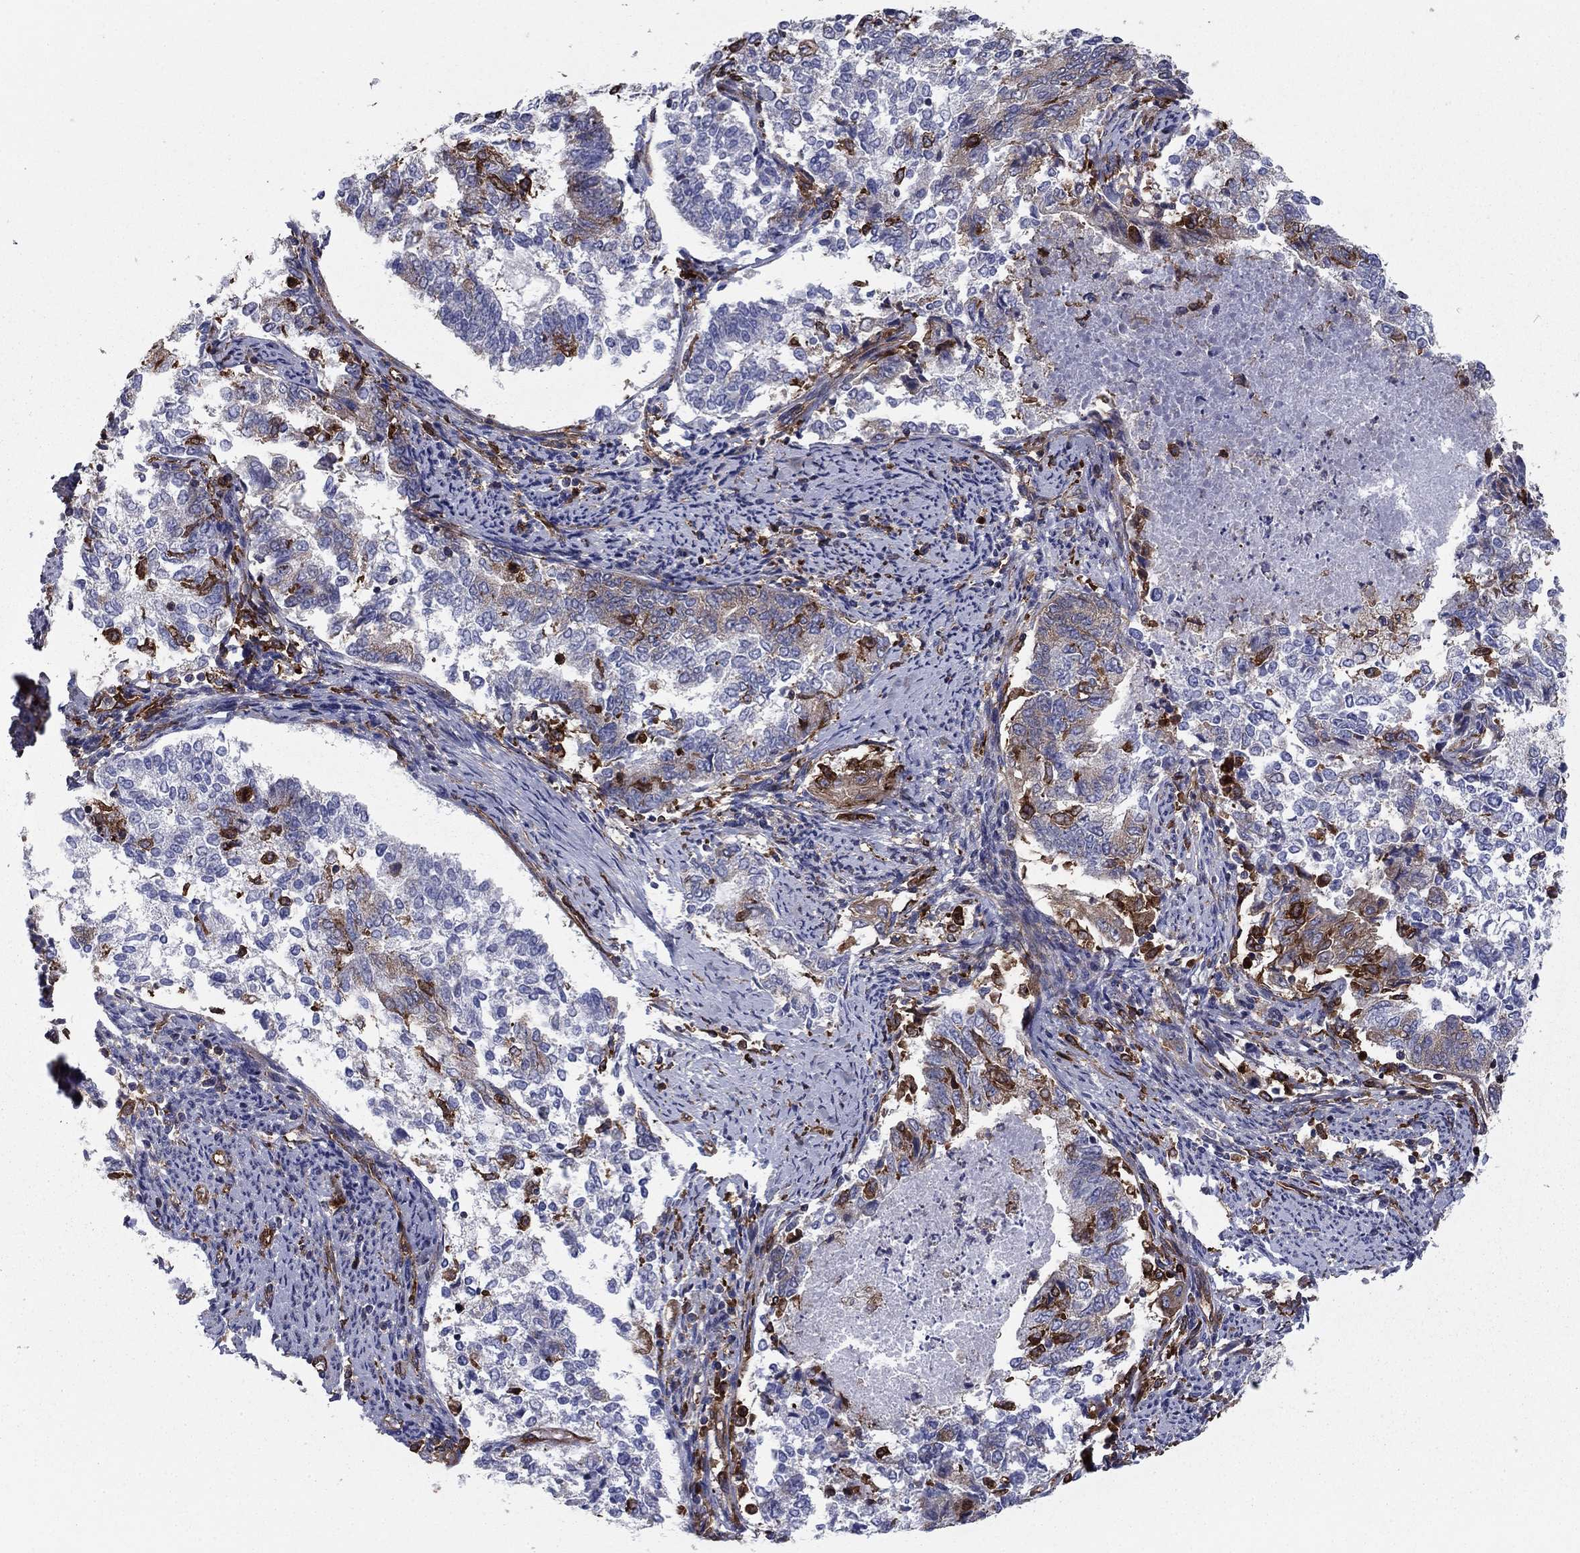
{"staining": {"intensity": "weak", "quantity": "<25%", "location": "cytoplasmic/membranous"}, "tissue": "endometrial cancer", "cell_type": "Tumor cells", "image_type": "cancer", "snomed": [{"axis": "morphology", "description": "Adenocarcinoma, NOS"}, {"axis": "topography", "description": "Endometrium"}], "caption": "Tumor cells are negative for protein expression in human endometrial adenocarcinoma. (DAB (3,3'-diaminobenzidine) immunohistochemistry with hematoxylin counter stain).", "gene": "EHBP1L1", "patient": {"sex": "female", "age": 65}}